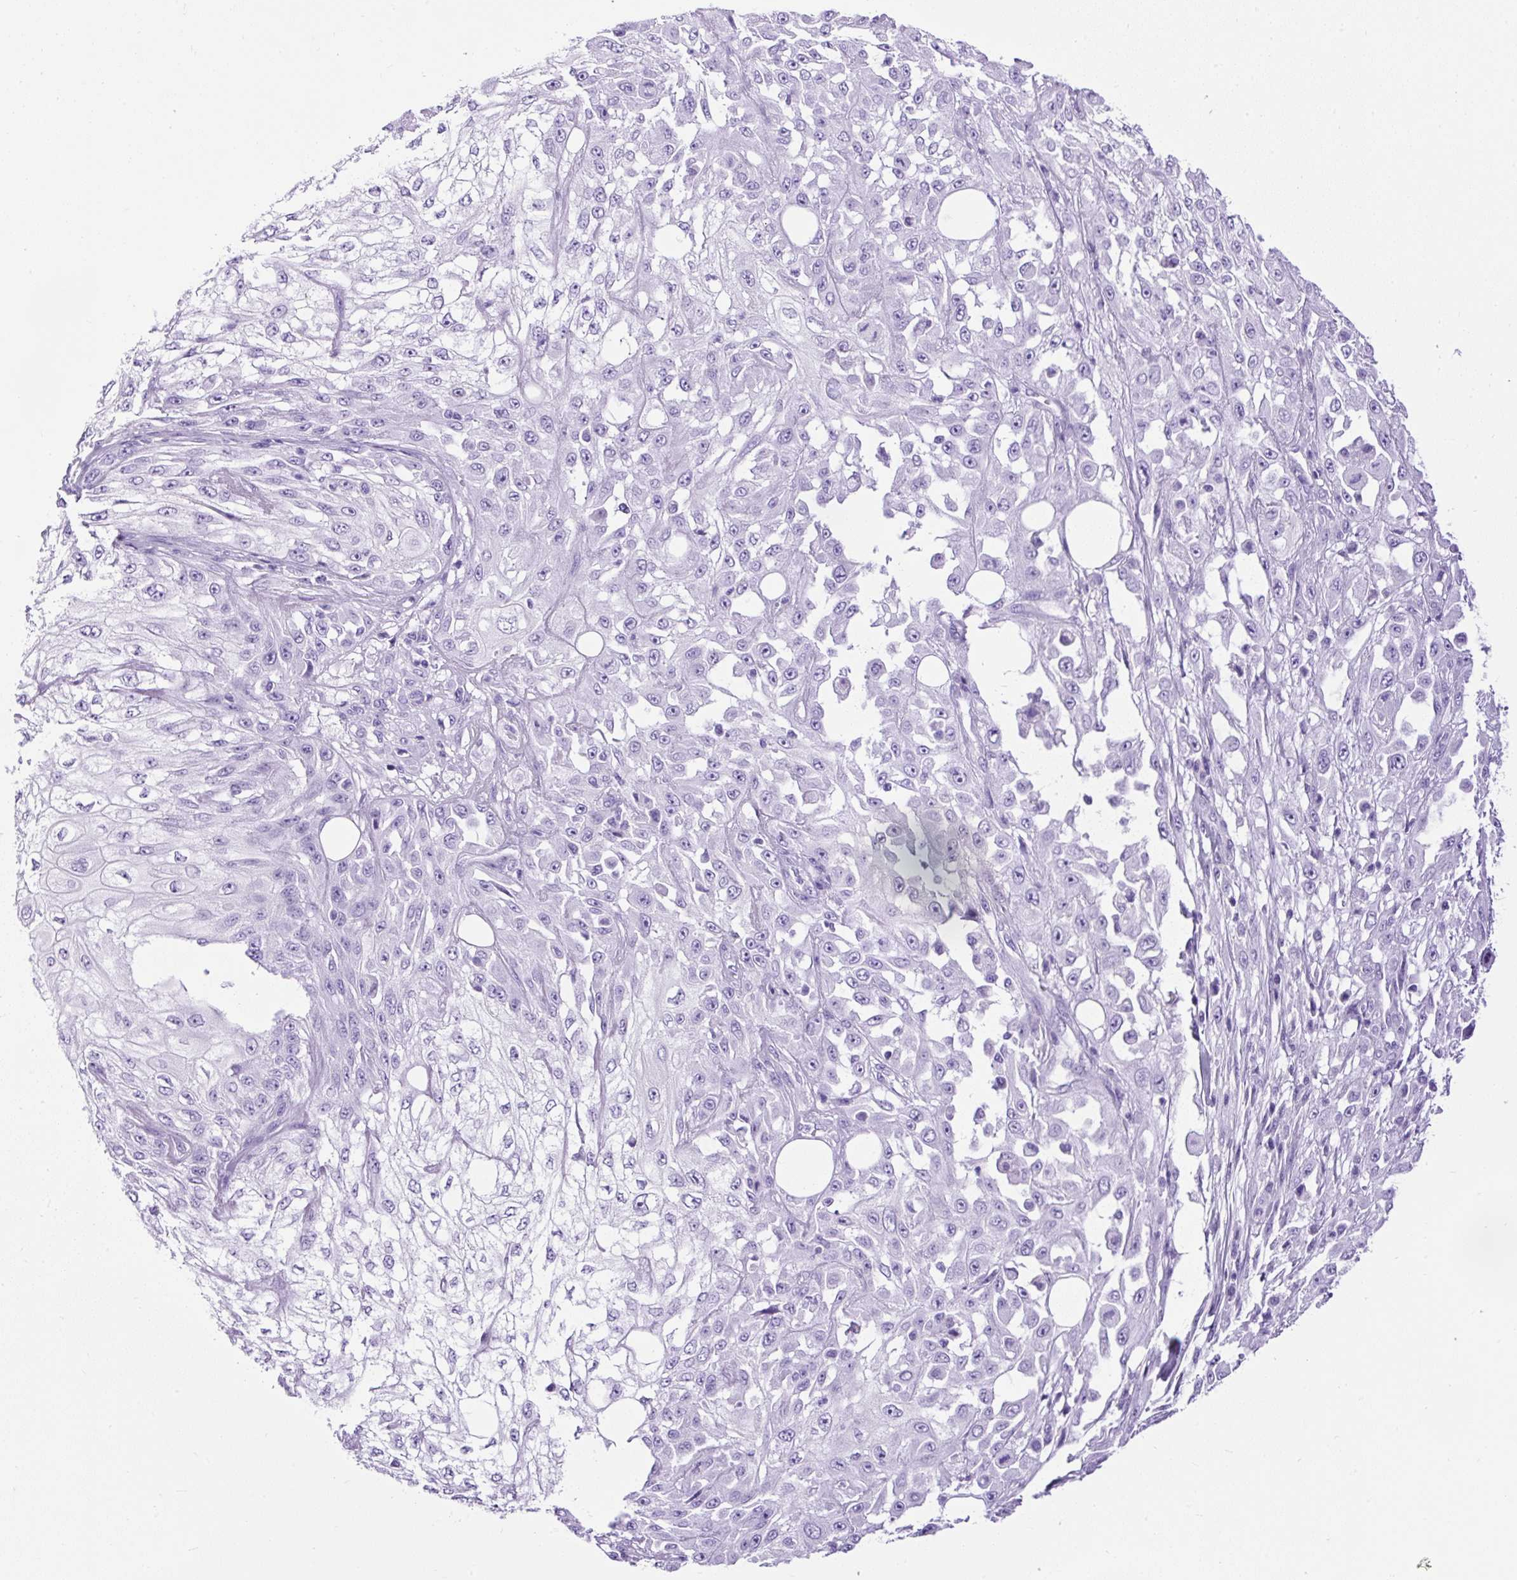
{"staining": {"intensity": "negative", "quantity": "none", "location": "none"}, "tissue": "skin cancer", "cell_type": "Tumor cells", "image_type": "cancer", "snomed": [{"axis": "morphology", "description": "Squamous cell carcinoma, NOS"}, {"axis": "morphology", "description": "Squamous cell carcinoma, metastatic, NOS"}, {"axis": "topography", "description": "Skin"}, {"axis": "topography", "description": "Lymph node"}], "caption": "There is no significant staining in tumor cells of skin cancer.", "gene": "CEL", "patient": {"sex": "male", "age": 75}}